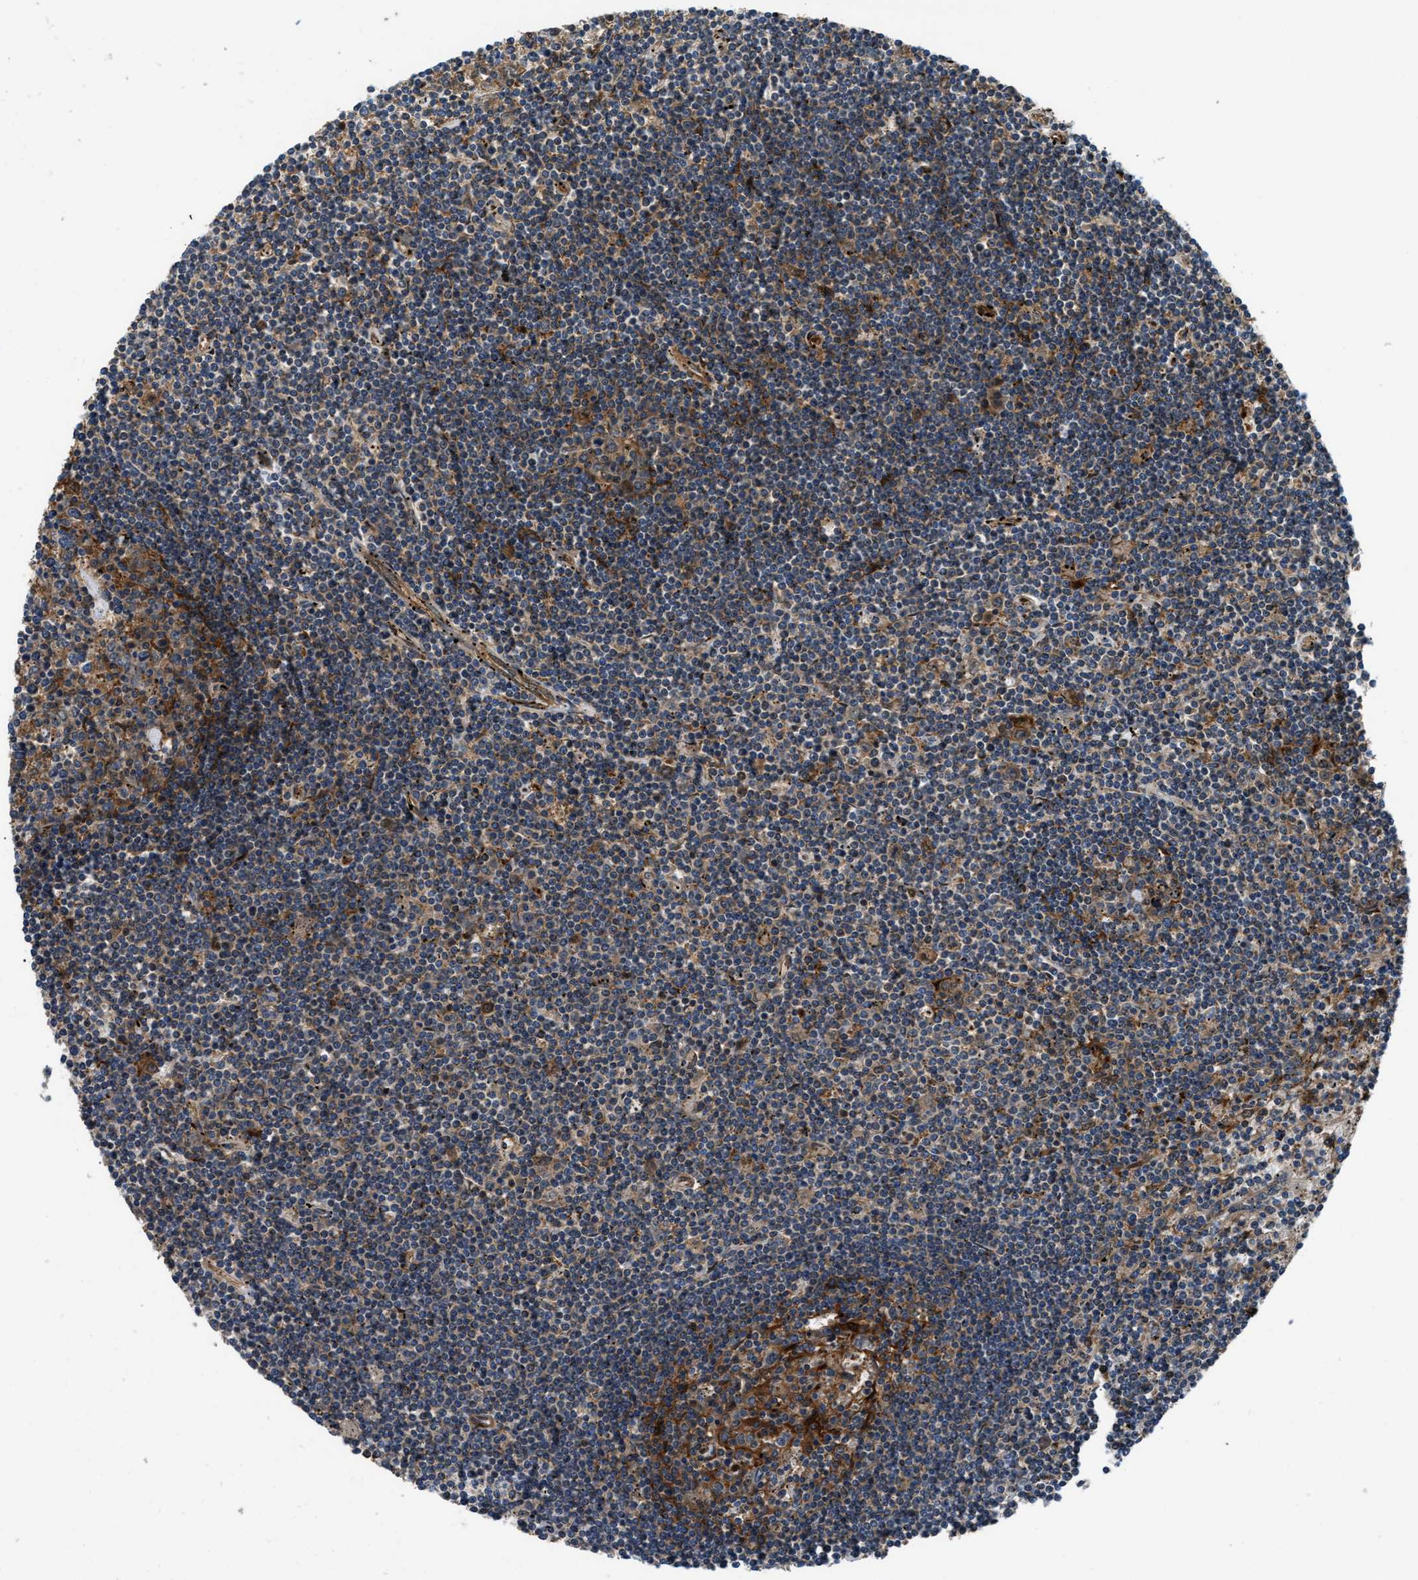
{"staining": {"intensity": "moderate", "quantity": "<25%", "location": "cytoplasmic/membranous"}, "tissue": "lymphoma", "cell_type": "Tumor cells", "image_type": "cancer", "snomed": [{"axis": "morphology", "description": "Malignant lymphoma, non-Hodgkin's type, Low grade"}, {"axis": "topography", "description": "Spleen"}], "caption": "Brown immunohistochemical staining in human low-grade malignant lymphoma, non-Hodgkin's type displays moderate cytoplasmic/membranous staining in about <25% of tumor cells.", "gene": "PPA1", "patient": {"sex": "male", "age": 76}}